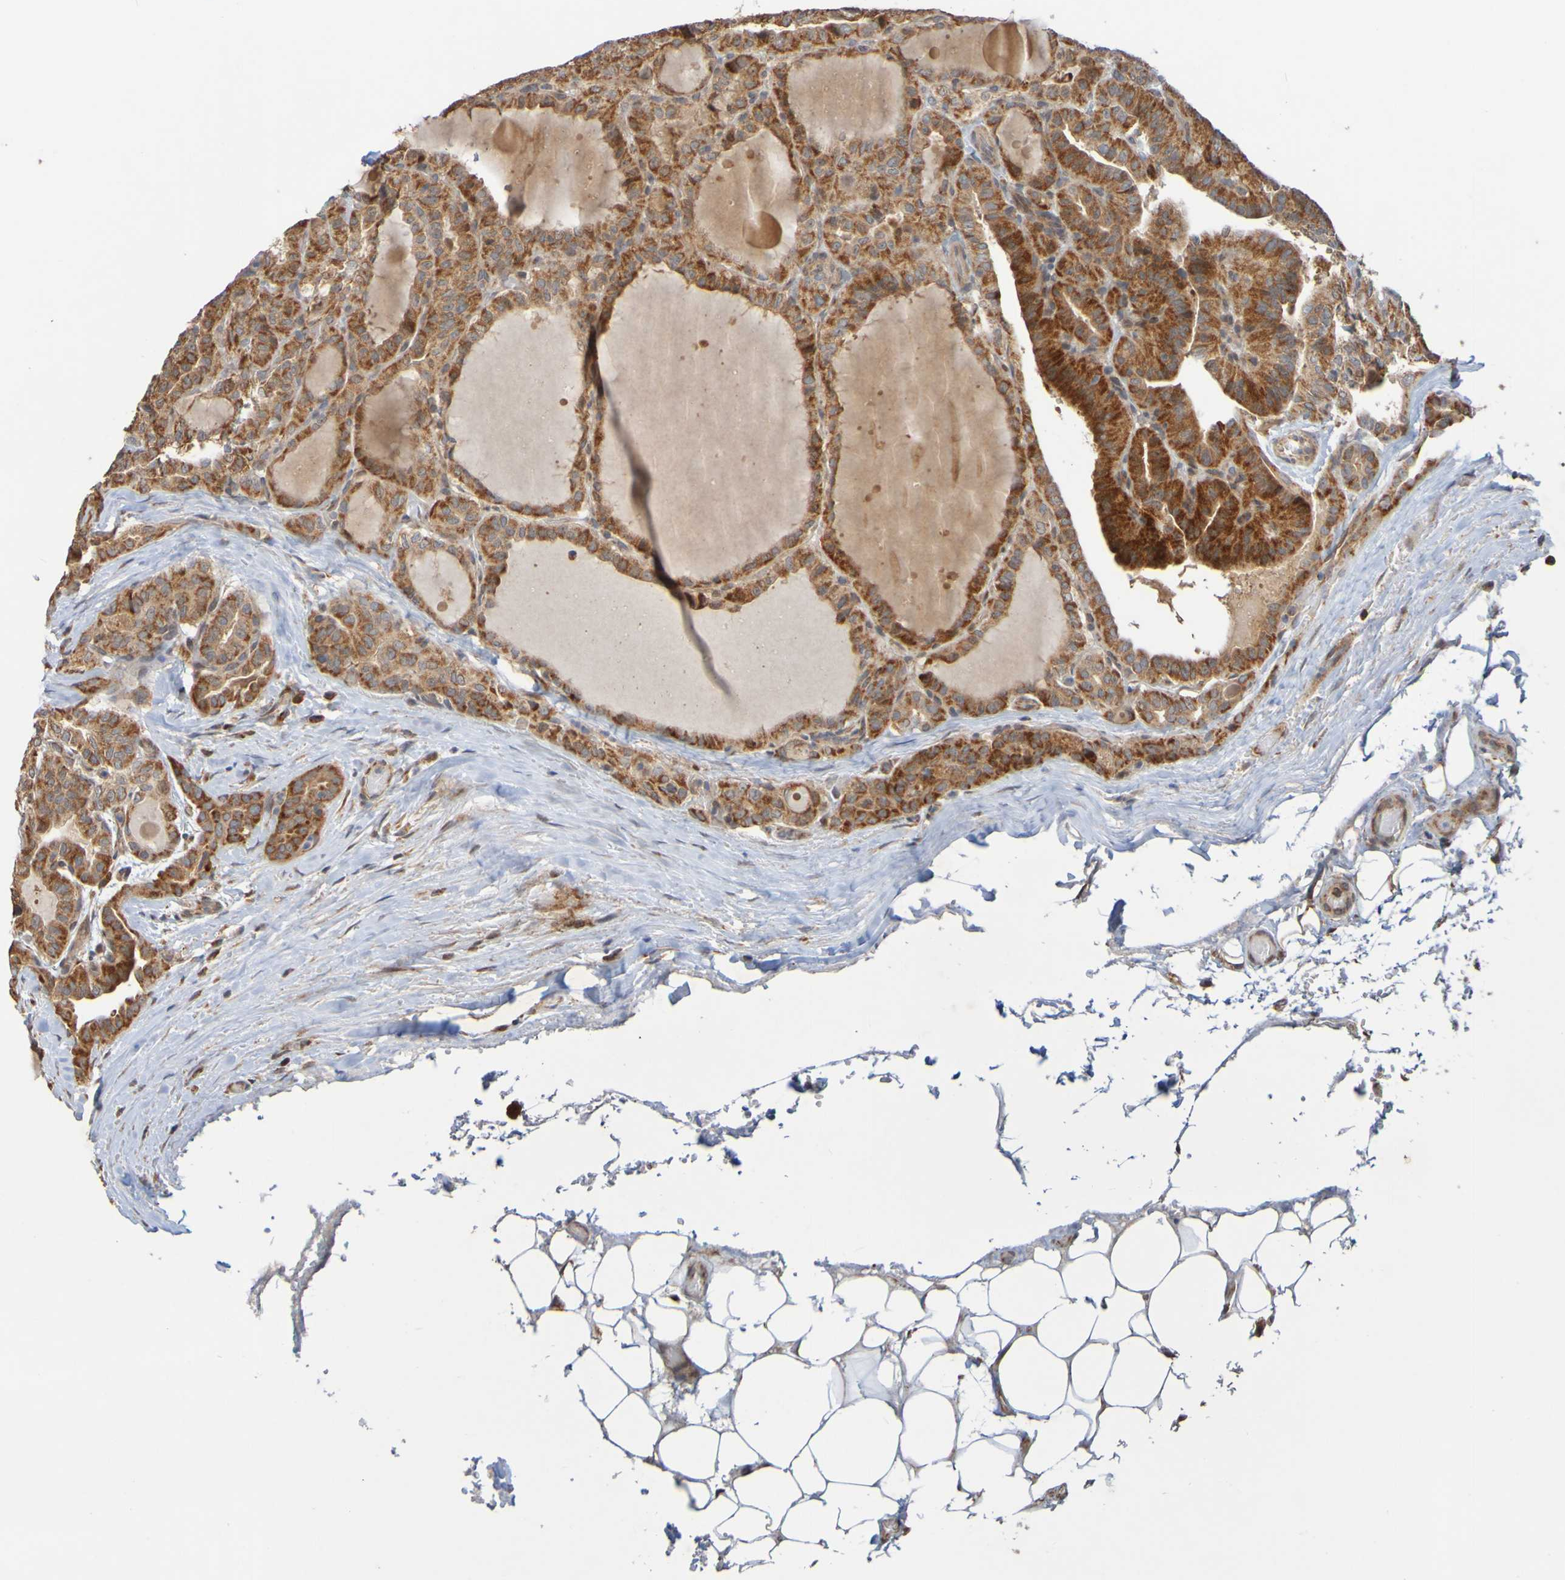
{"staining": {"intensity": "strong", "quantity": ">75%", "location": "cytoplasmic/membranous"}, "tissue": "thyroid cancer", "cell_type": "Tumor cells", "image_type": "cancer", "snomed": [{"axis": "morphology", "description": "Papillary adenocarcinoma, NOS"}, {"axis": "topography", "description": "Thyroid gland"}], "caption": "A micrograph of human papillary adenocarcinoma (thyroid) stained for a protein shows strong cytoplasmic/membranous brown staining in tumor cells. The protein of interest is stained brown, and the nuclei are stained in blue (DAB IHC with brightfield microscopy, high magnification).", "gene": "TMBIM1", "patient": {"sex": "male", "age": 77}}